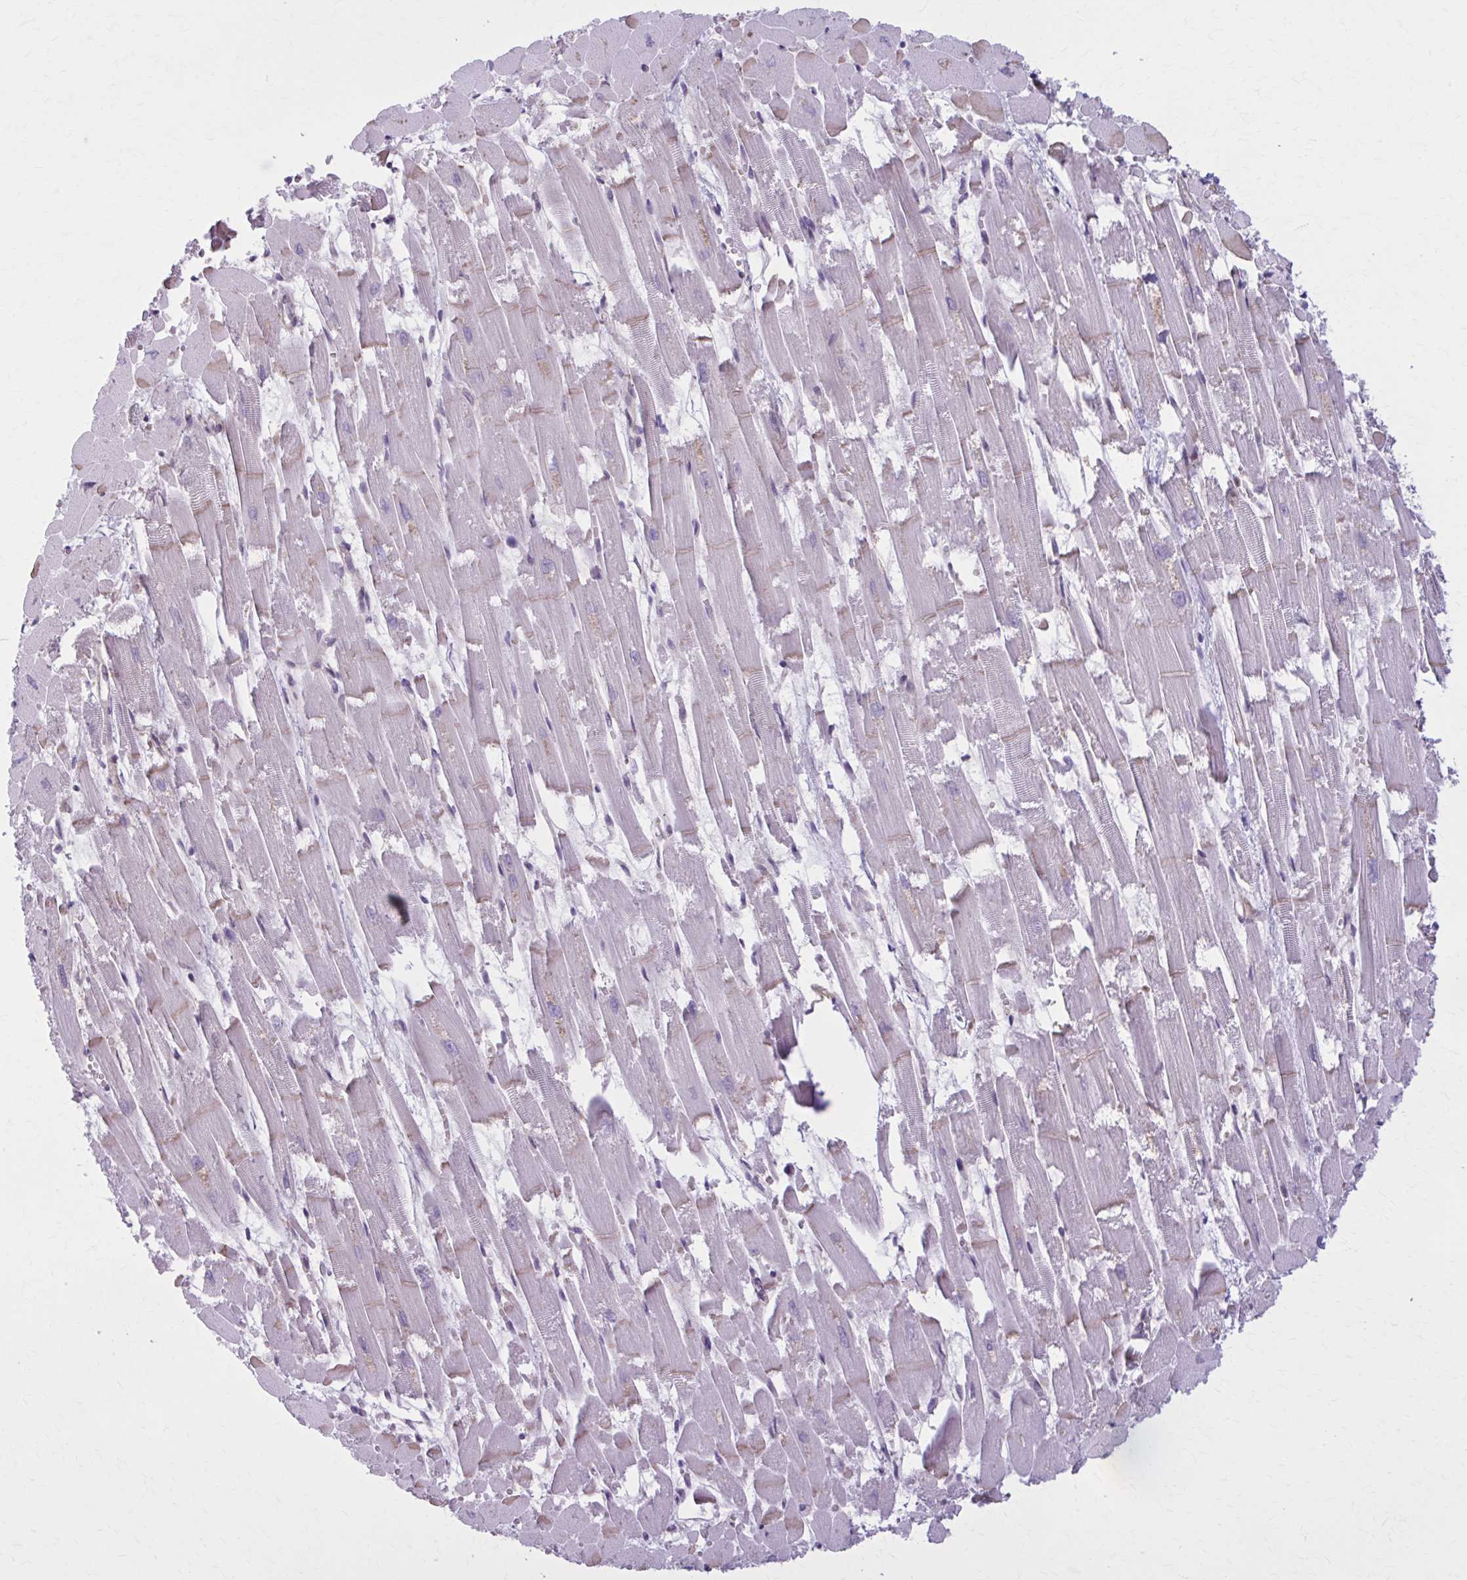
{"staining": {"intensity": "moderate", "quantity": "25%-75%", "location": "cytoplasmic/membranous"}, "tissue": "heart muscle", "cell_type": "Cardiomyocytes", "image_type": "normal", "snomed": [{"axis": "morphology", "description": "Normal tissue, NOS"}, {"axis": "topography", "description": "Heart"}], "caption": "Immunohistochemistry (IHC) image of unremarkable heart muscle stained for a protein (brown), which displays medium levels of moderate cytoplasmic/membranous expression in approximately 25%-75% of cardiomyocytes.", "gene": "NUMBL", "patient": {"sex": "female", "age": 52}}